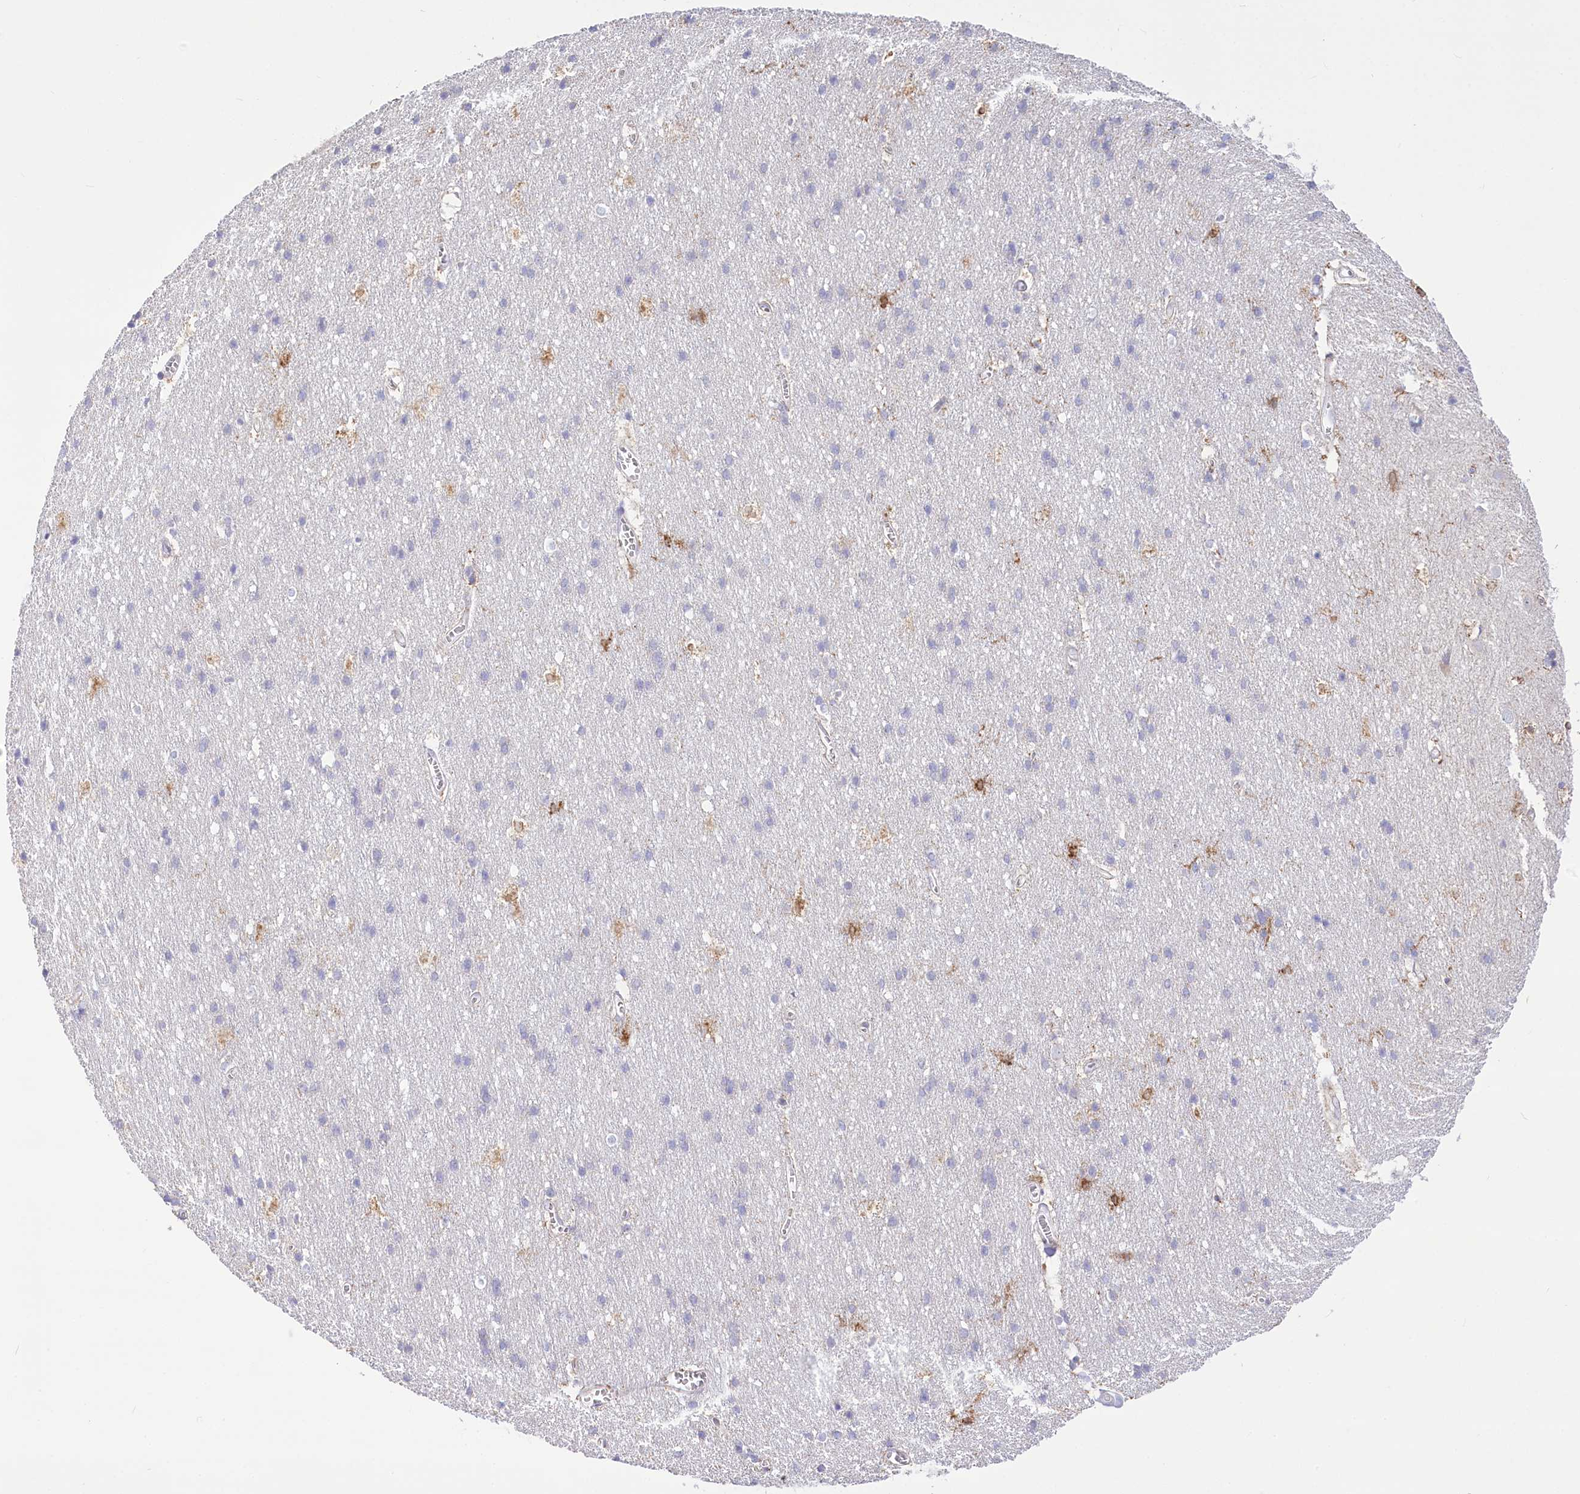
{"staining": {"intensity": "negative", "quantity": "none", "location": "none"}, "tissue": "cerebral cortex", "cell_type": "Endothelial cells", "image_type": "normal", "snomed": [{"axis": "morphology", "description": "Normal tissue, NOS"}, {"axis": "topography", "description": "Cerebral cortex"}], "caption": "The histopathology image demonstrates no staining of endothelial cells in benign cerebral cortex.", "gene": "STT3B", "patient": {"sex": "male", "age": 54}}